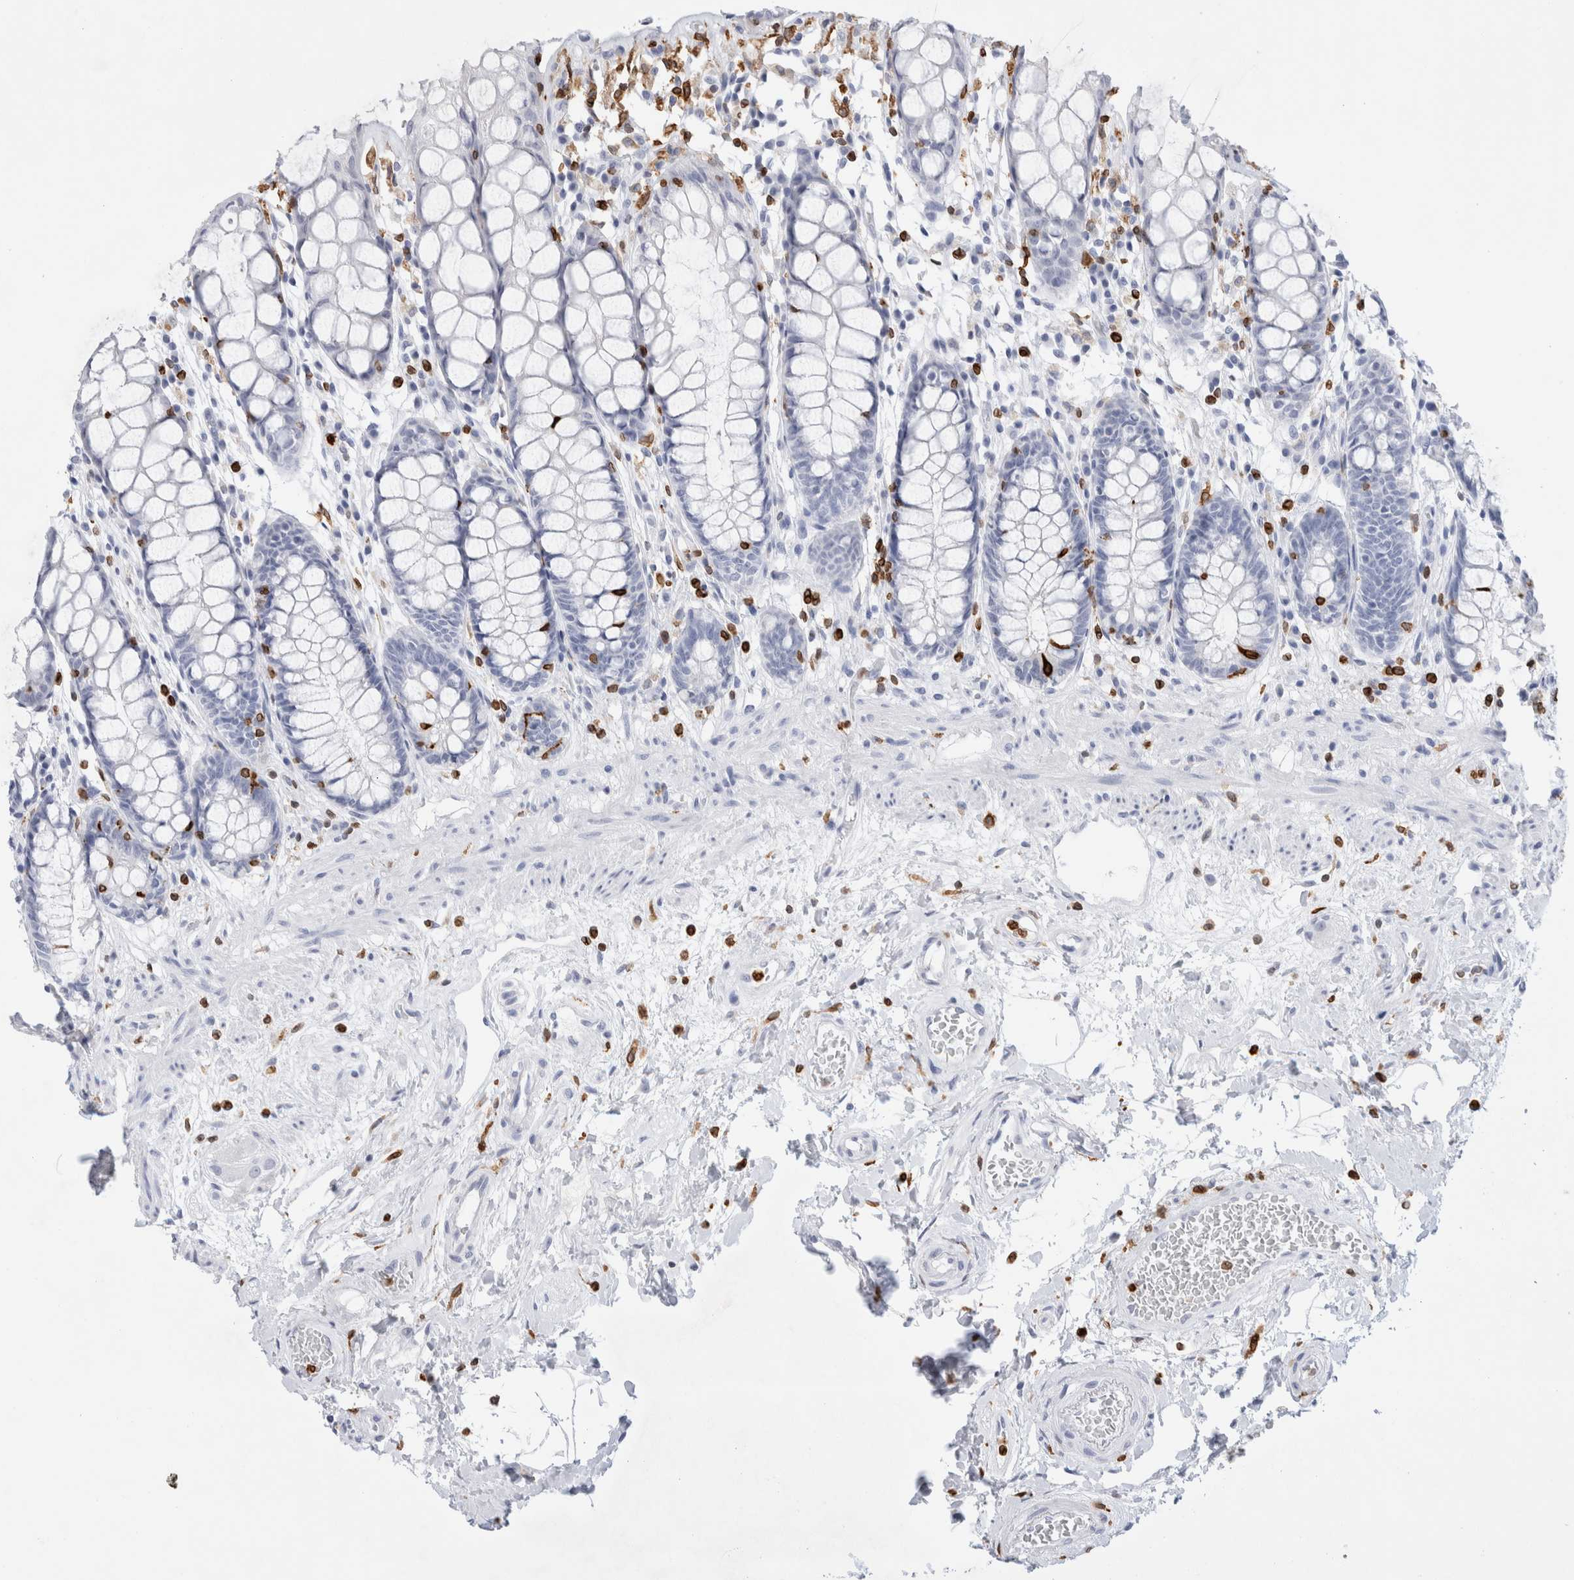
{"staining": {"intensity": "negative", "quantity": "none", "location": "none"}, "tissue": "rectum", "cell_type": "Glandular cells", "image_type": "normal", "snomed": [{"axis": "morphology", "description": "Normal tissue, NOS"}, {"axis": "topography", "description": "Rectum"}], "caption": "Immunohistochemistry of benign rectum demonstrates no staining in glandular cells.", "gene": "ALOX5AP", "patient": {"sex": "male", "age": 64}}